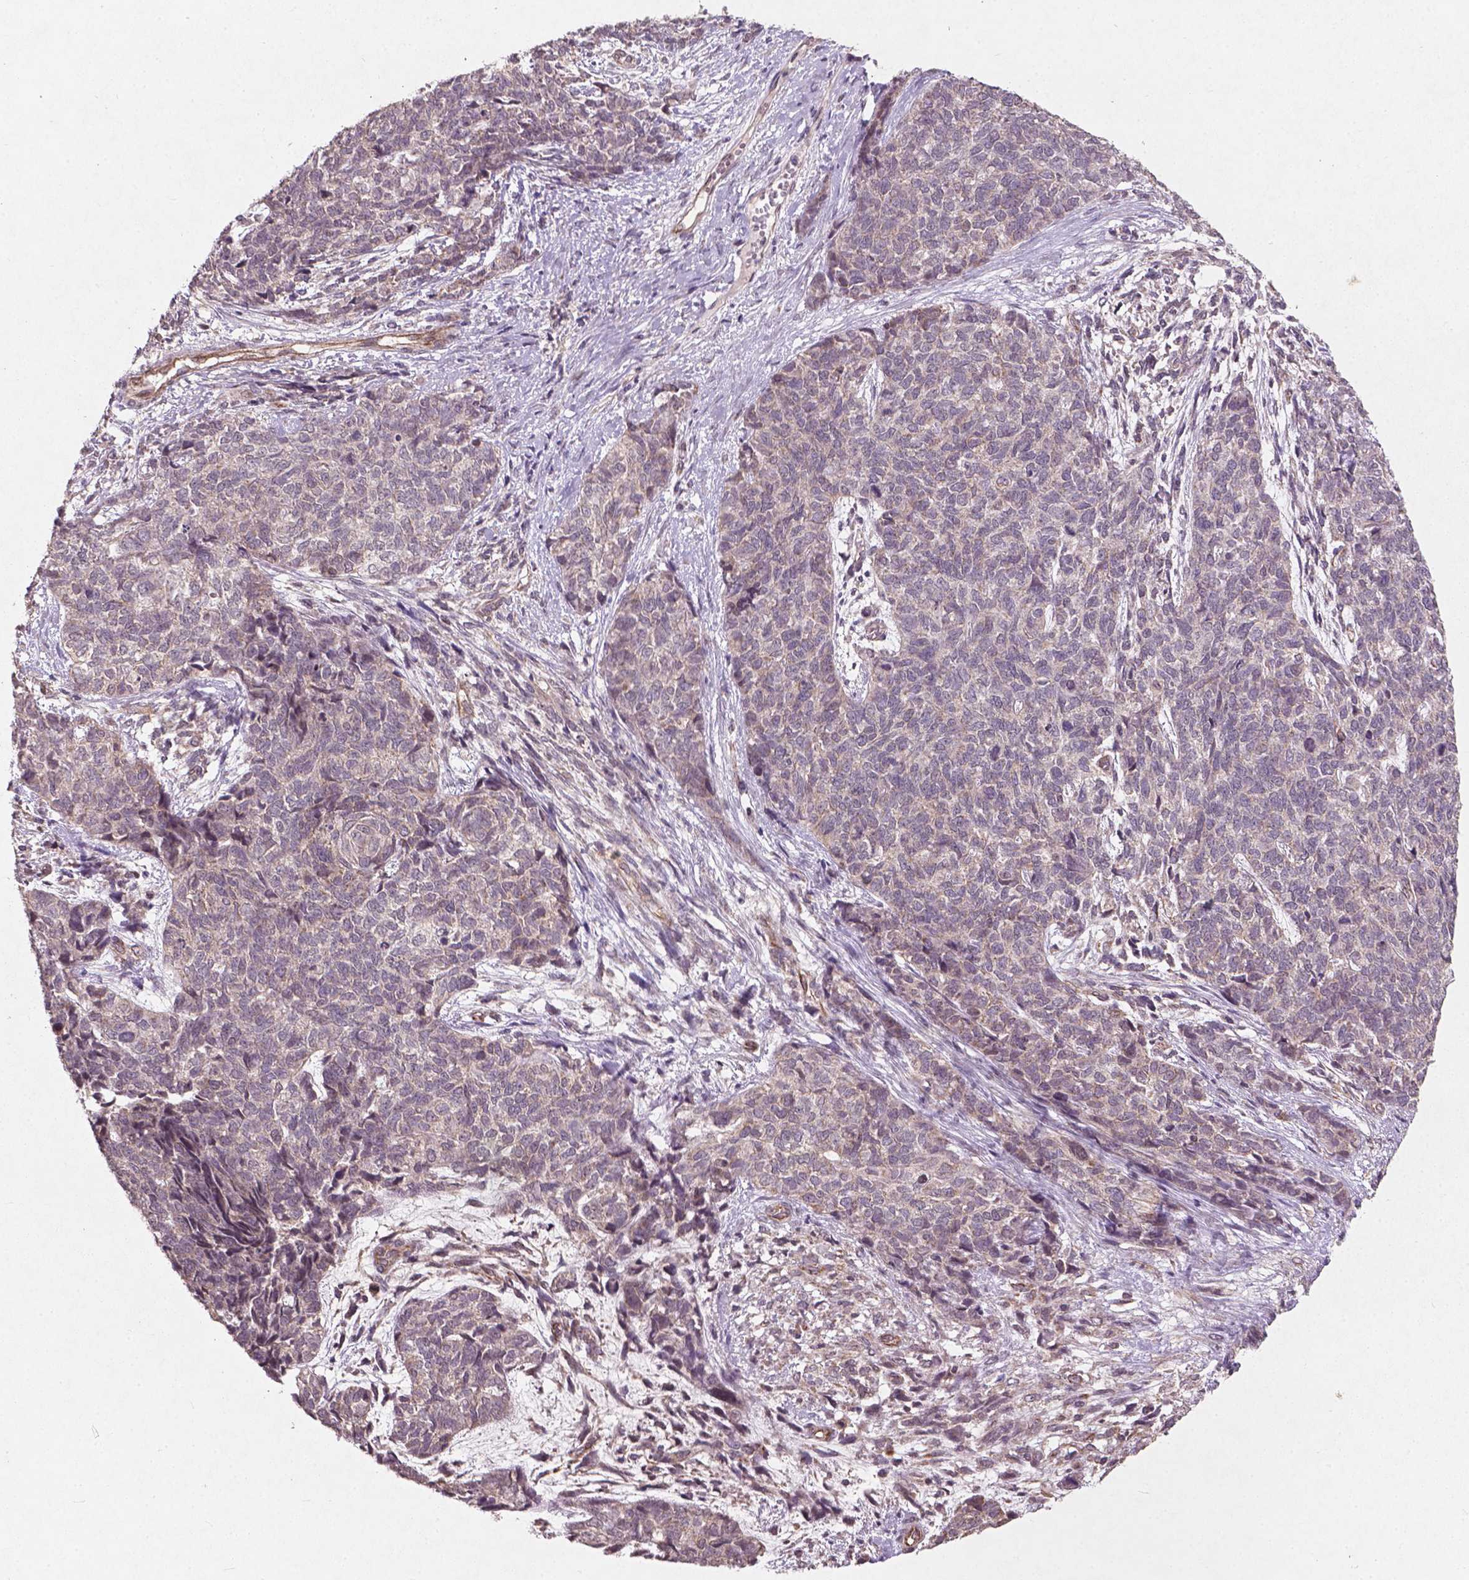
{"staining": {"intensity": "negative", "quantity": "none", "location": "none"}, "tissue": "cervical cancer", "cell_type": "Tumor cells", "image_type": "cancer", "snomed": [{"axis": "morphology", "description": "Squamous cell carcinoma, NOS"}, {"axis": "topography", "description": "Cervix"}], "caption": "Immunohistochemistry of human squamous cell carcinoma (cervical) reveals no staining in tumor cells. (DAB (3,3'-diaminobenzidine) immunohistochemistry visualized using brightfield microscopy, high magnification).", "gene": "SMAD2", "patient": {"sex": "female", "age": 63}}